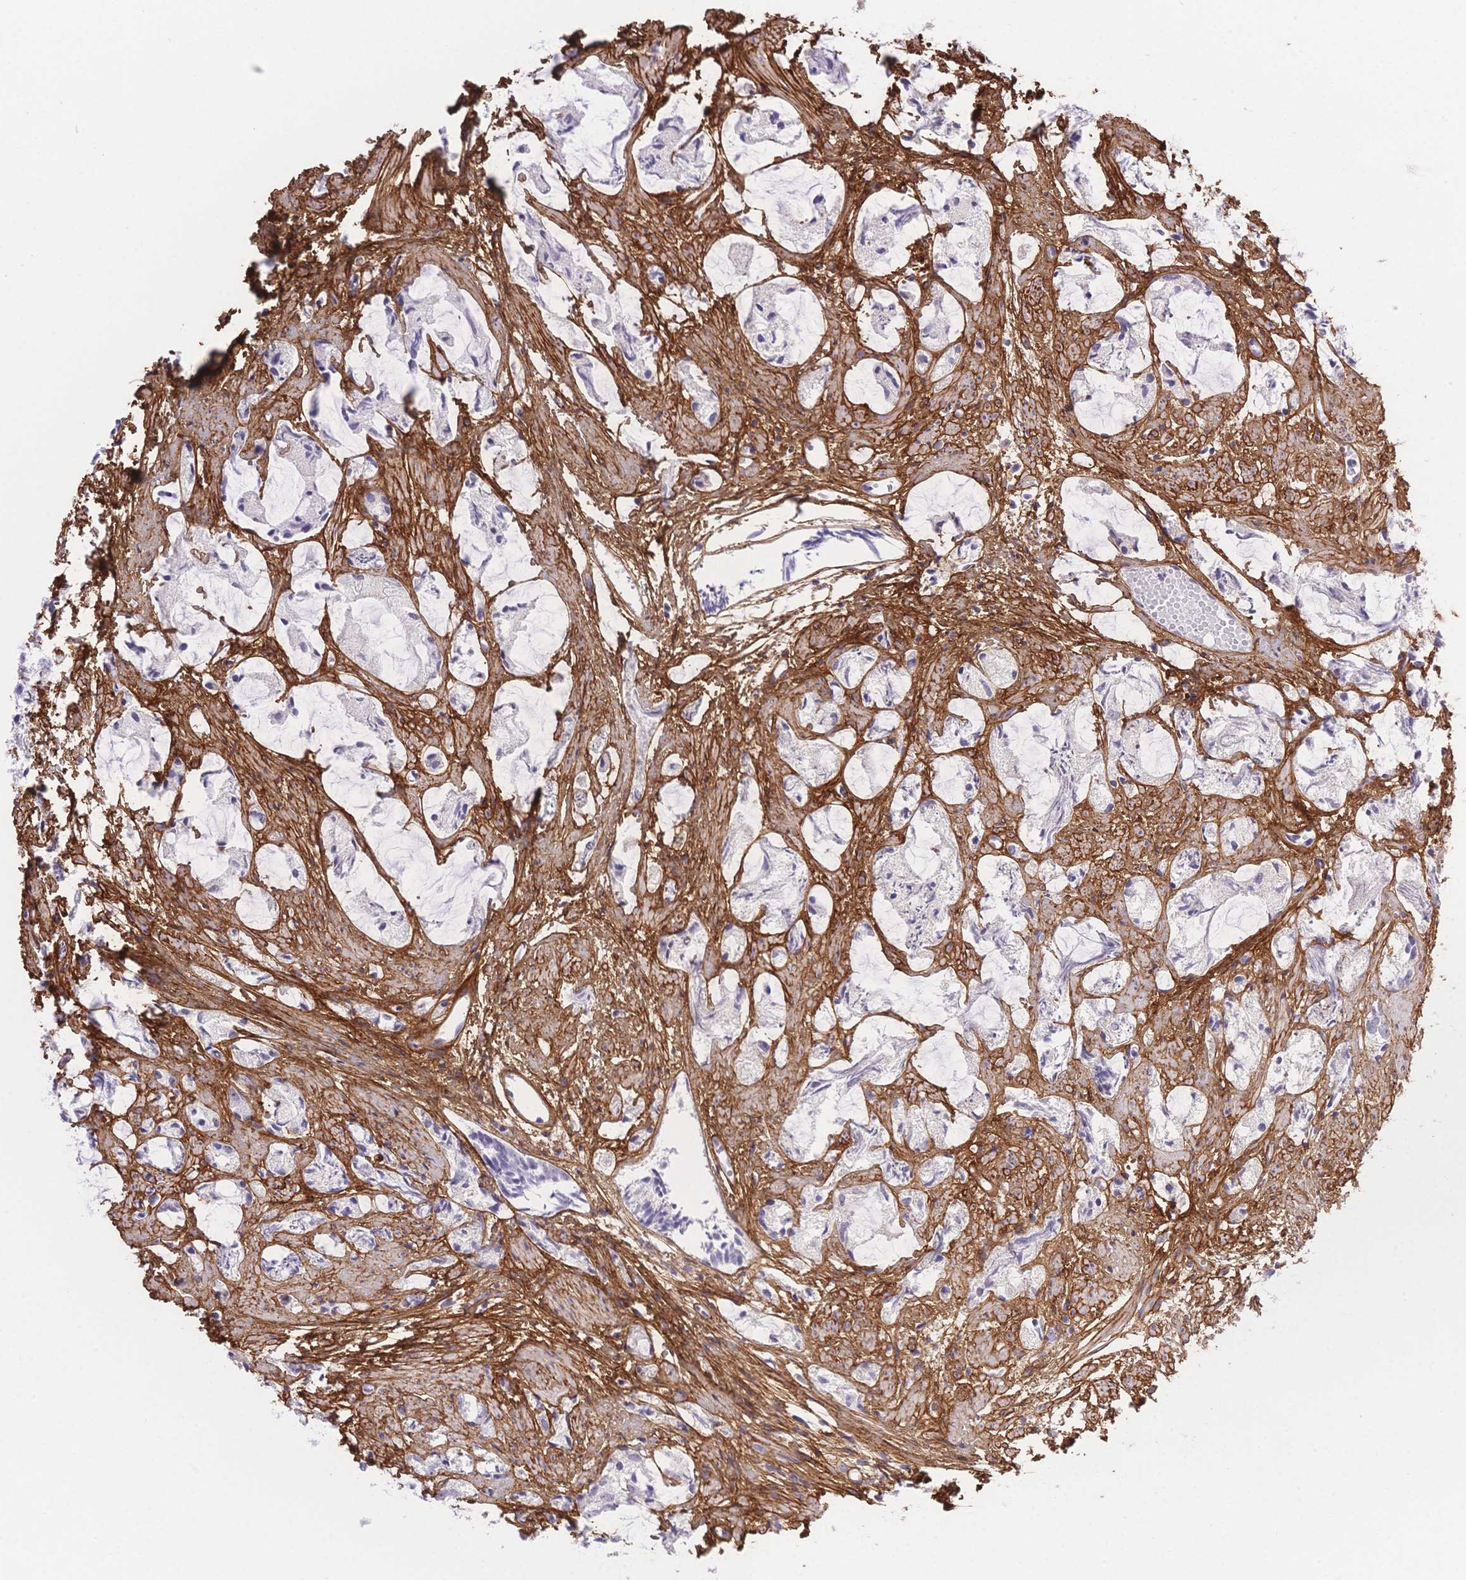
{"staining": {"intensity": "negative", "quantity": "none", "location": "none"}, "tissue": "prostate cancer", "cell_type": "Tumor cells", "image_type": "cancer", "snomed": [{"axis": "morphology", "description": "Adenocarcinoma, High grade"}, {"axis": "topography", "description": "Prostate"}], "caption": "Immunohistochemical staining of human prostate adenocarcinoma (high-grade) displays no significant staining in tumor cells.", "gene": "PDZD2", "patient": {"sex": "male", "age": 85}}